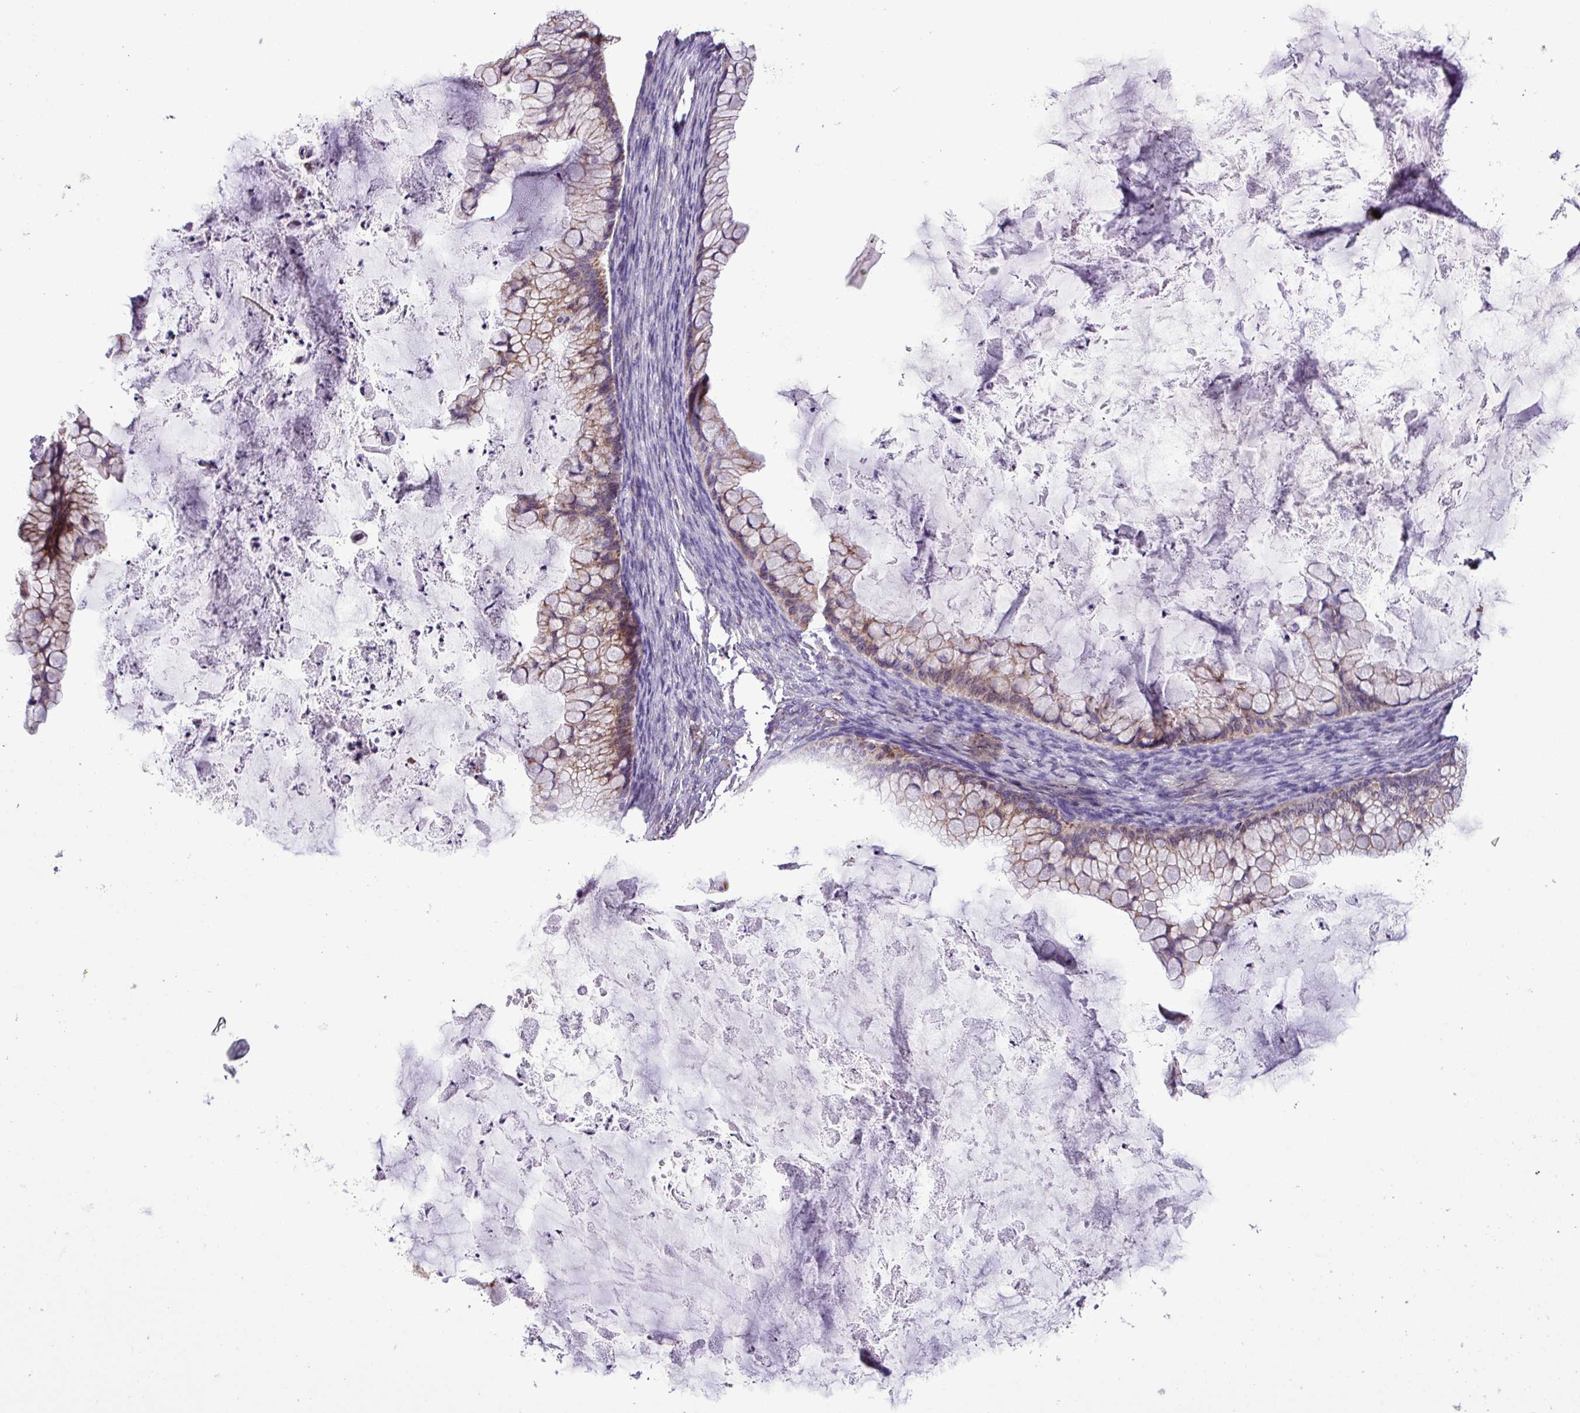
{"staining": {"intensity": "moderate", "quantity": ">75%", "location": "cytoplasmic/membranous"}, "tissue": "ovarian cancer", "cell_type": "Tumor cells", "image_type": "cancer", "snomed": [{"axis": "morphology", "description": "Cystadenocarcinoma, mucinous, NOS"}, {"axis": "topography", "description": "Ovary"}], "caption": "Moderate cytoplasmic/membranous positivity for a protein is identified in about >75% of tumor cells of ovarian cancer (mucinous cystadenocarcinoma) using immunohistochemistry (IHC).", "gene": "FAM183A", "patient": {"sex": "female", "age": 35}}